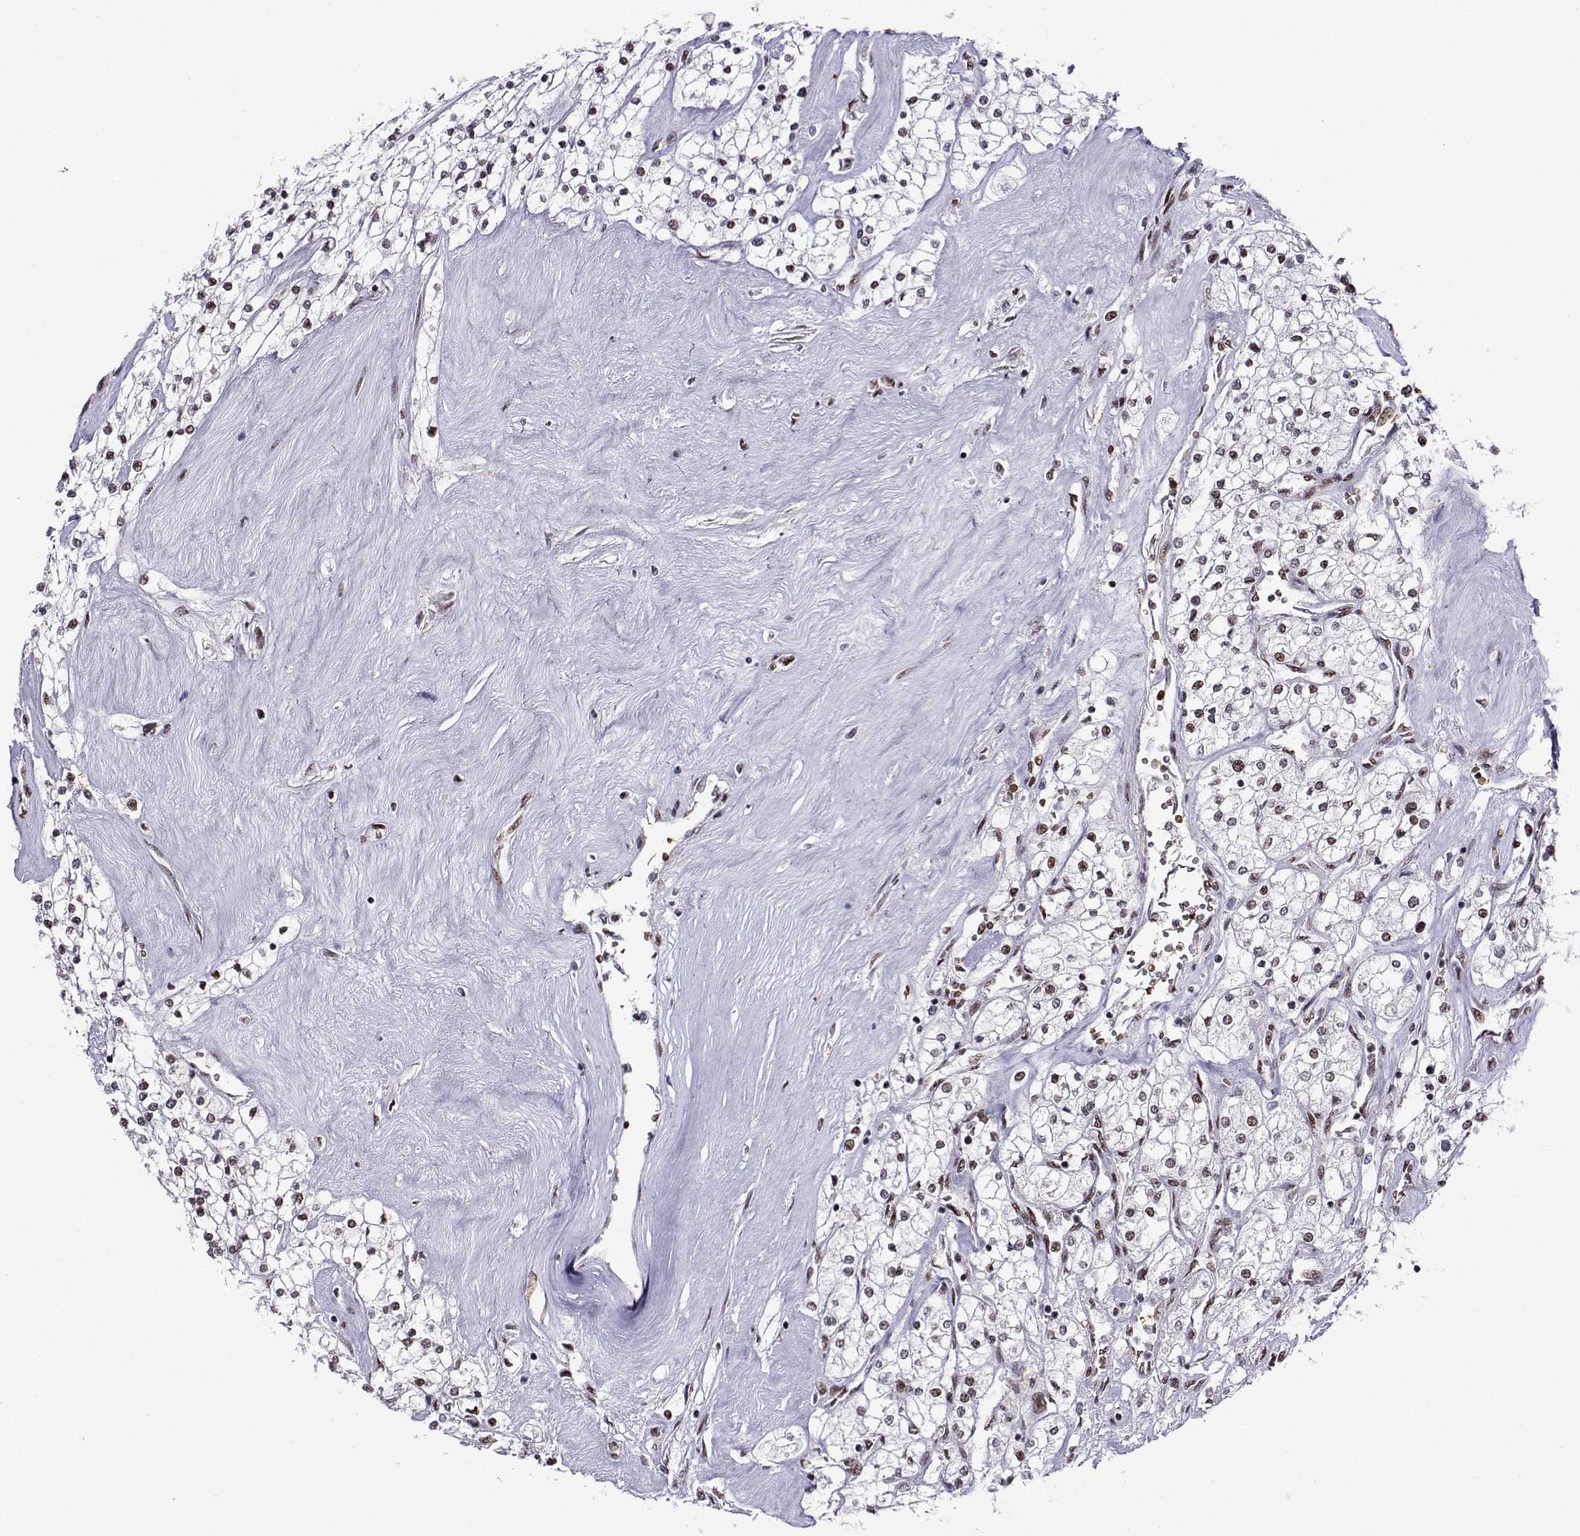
{"staining": {"intensity": "weak", "quantity": "25%-75%", "location": "nuclear"}, "tissue": "renal cancer", "cell_type": "Tumor cells", "image_type": "cancer", "snomed": [{"axis": "morphology", "description": "Adenocarcinoma, NOS"}, {"axis": "topography", "description": "Kidney"}], "caption": "This is a photomicrograph of immunohistochemistry staining of renal adenocarcinoma, which shows weak positivity in the nuclear of tumor cells.", "gene": "CCNK", "patient": {"sex": "male", "age": 80}}